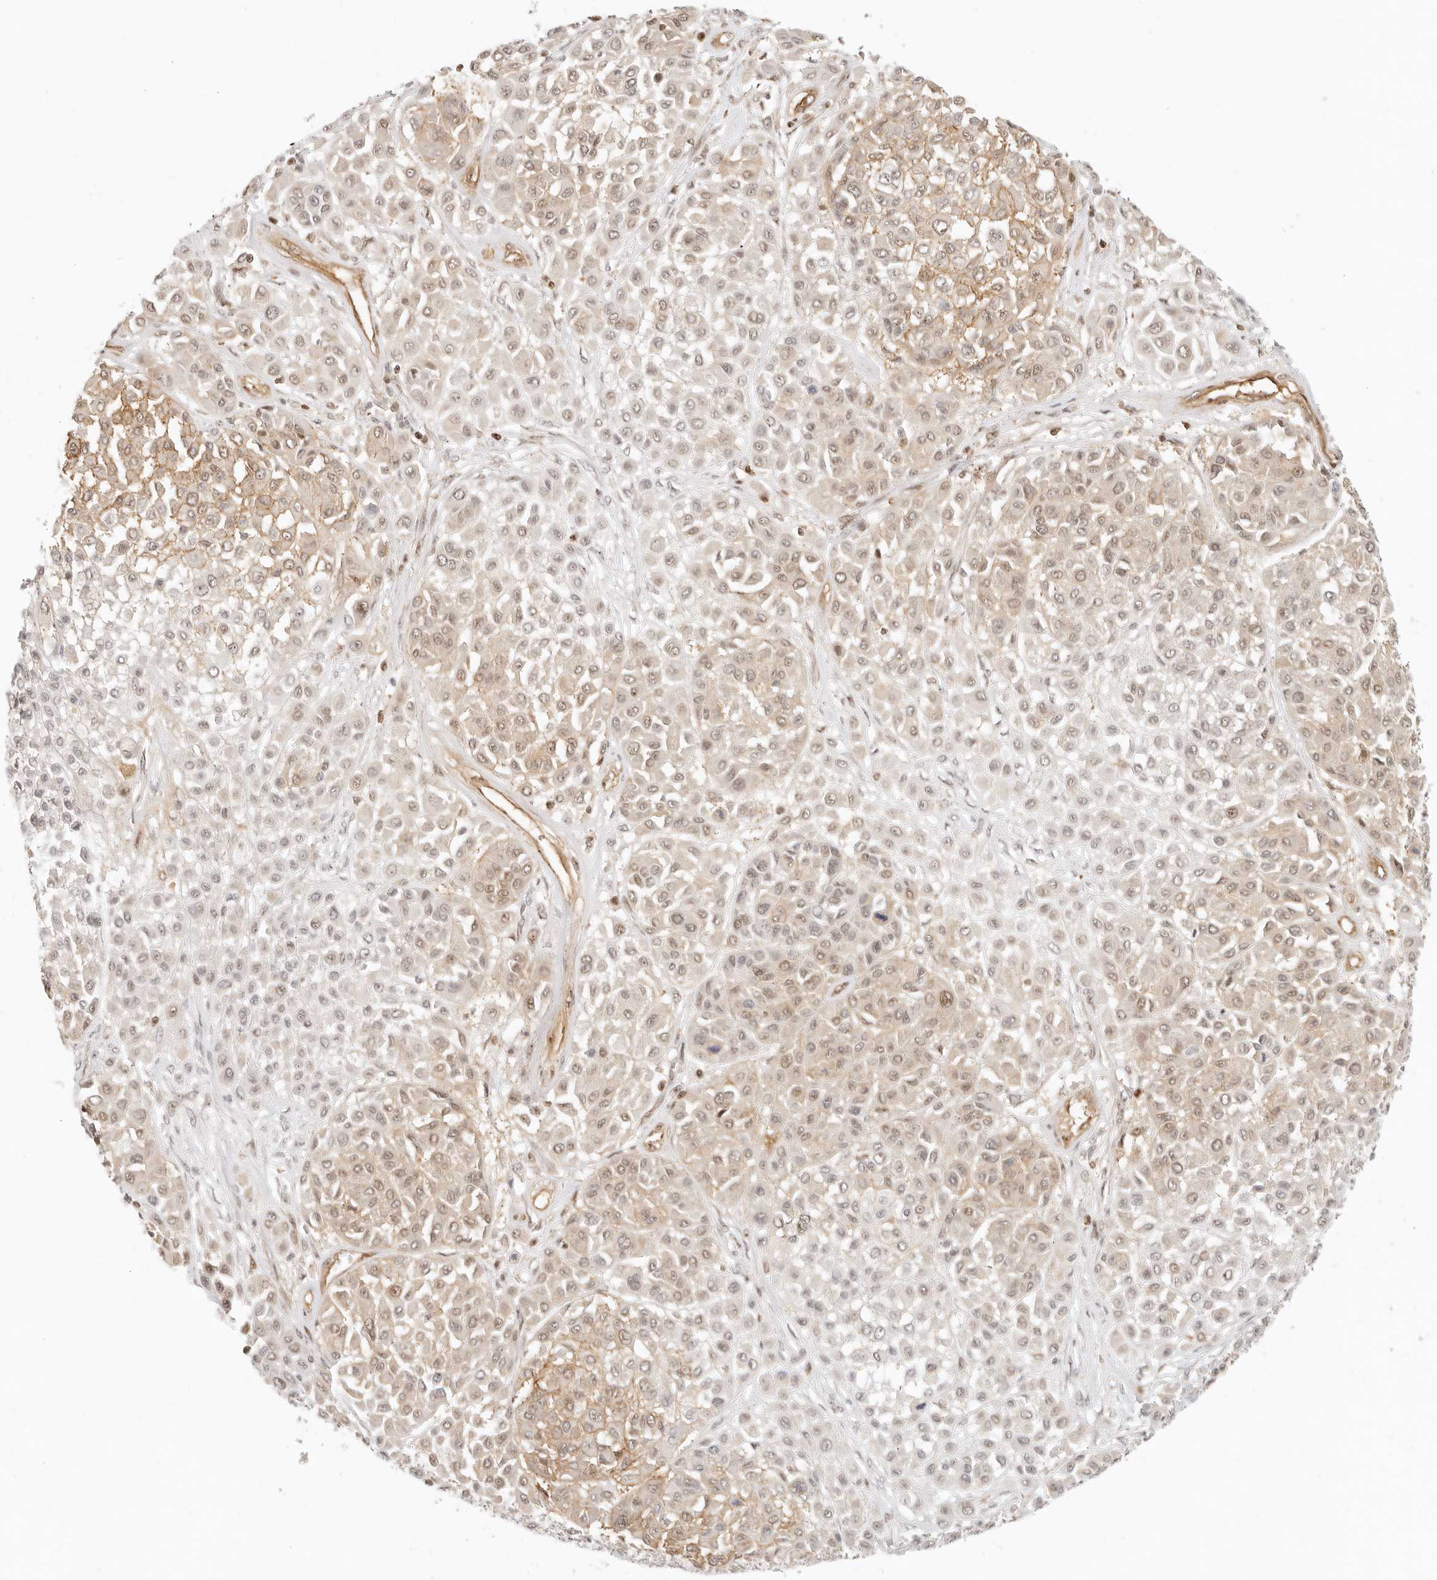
{"staining": {"intensity": "weak", "quantity": ">75%", "location": "nuclear"}, "tissue": "melanoma", "cell_type": "Tumor cells", "image_type": "cancer", "snomed": [{"axis": "morphology", "description": "Malignant melanoma, Metastatic site"}, {"axis": "topography", "description": "Soft tissue"}], "caption": "Immunohistochemical staining of human melanoma shows low levels of weak nuclear protein expression in about >75% of tumor cells. (IHC, brightfield microscopy, high magnification).", "gene": "BAP1", "patient": {"sex": "male", "age": 41}}